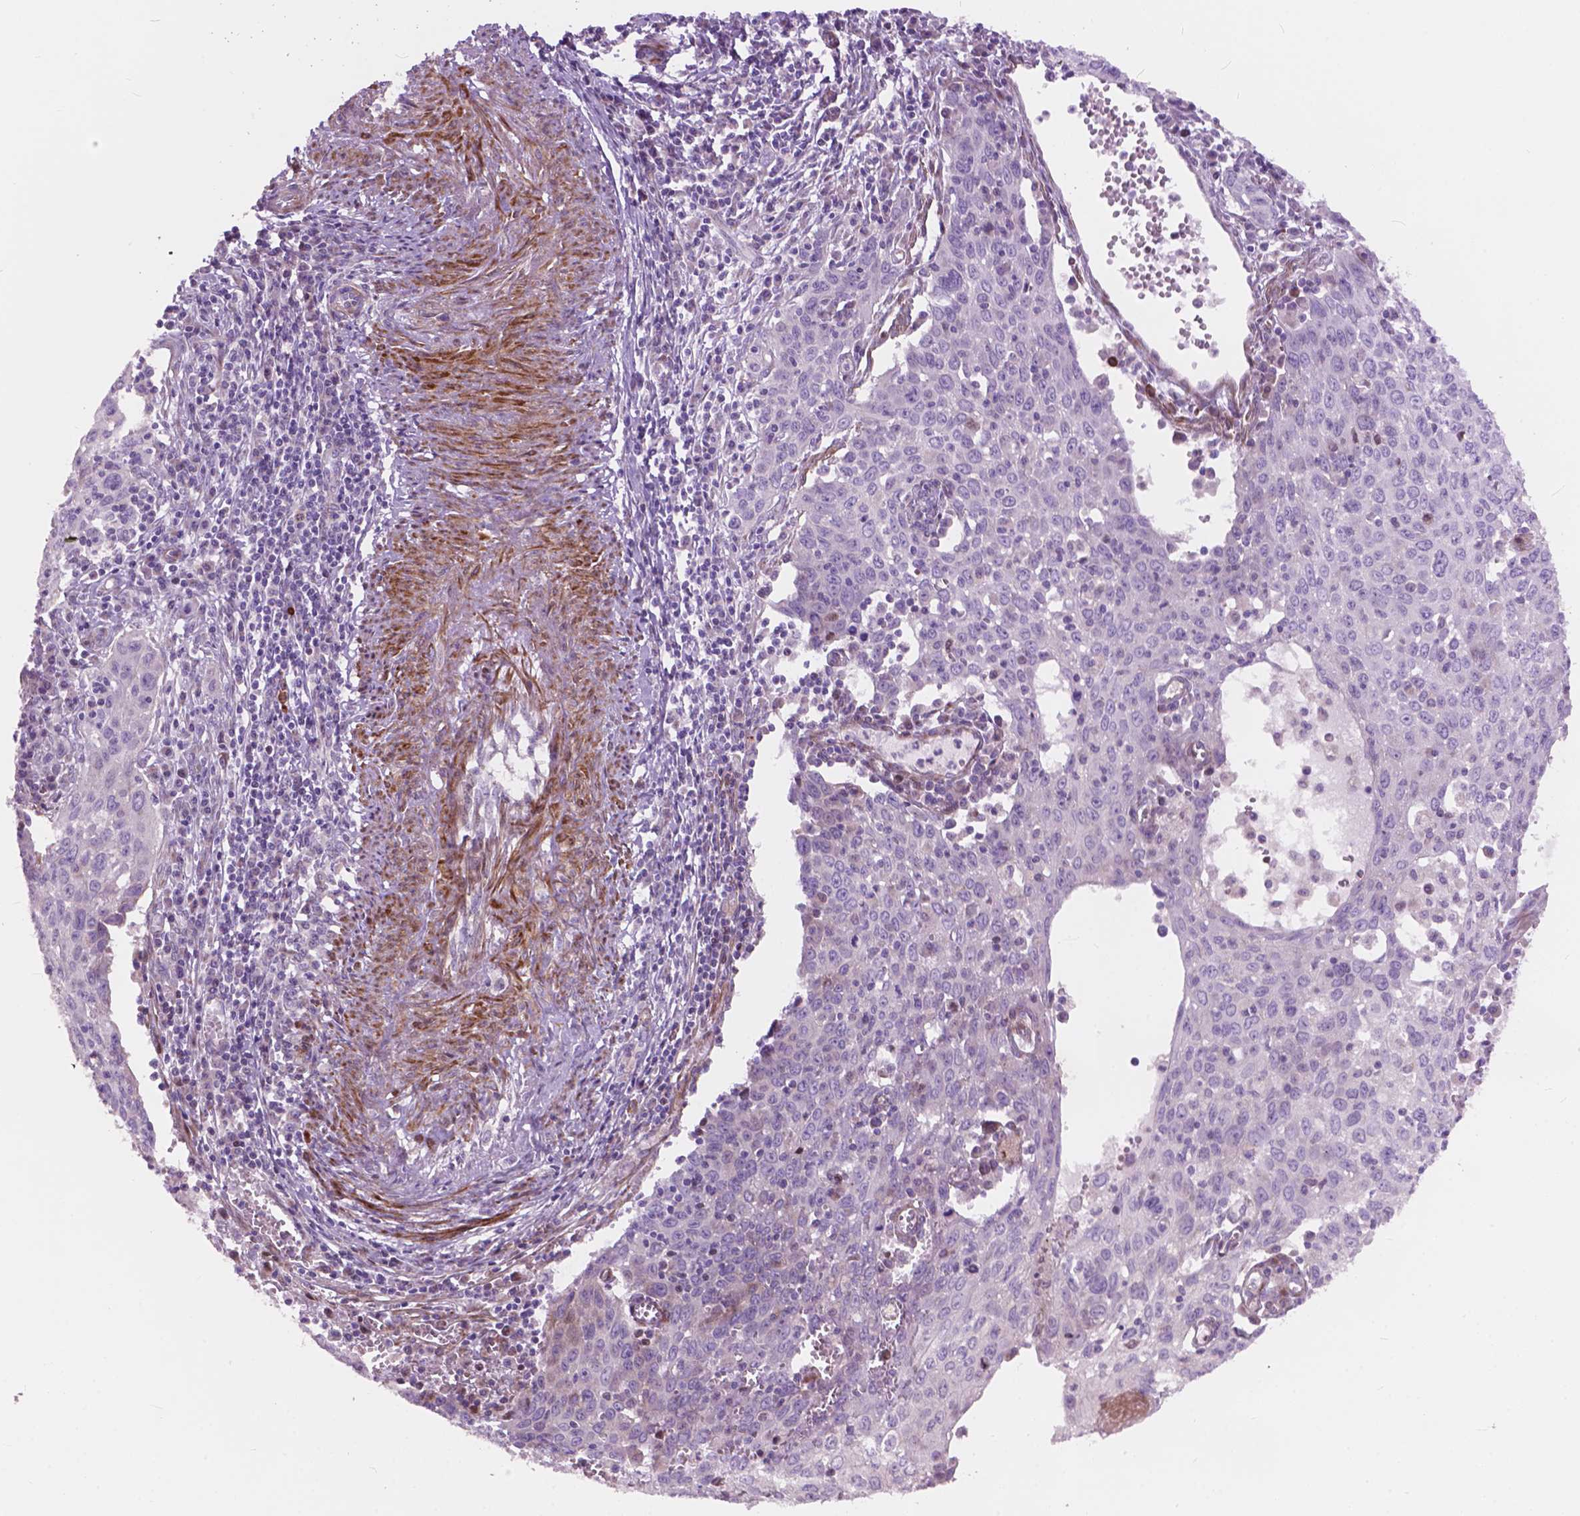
{"staining": {"intensity": "negative", "quantity": "none", "location": "none"}, "tissue": "cervical cancer", "cell_type": "Tumor cells", "image_type": "cancer", "snomed": [{"axis": "morphology", "description": "Squamous cell carcinoma, NOS"}, {"axis": "topography", "description": "Cervix"}], "caption": "The immunohistochemistry (IHC) micrograph has no significant positivity in tumor cells of squamous cell carcinoma (cervical) tissue.", "gene": "MORN1", "patient": {"sex": "female", "age": 38}}